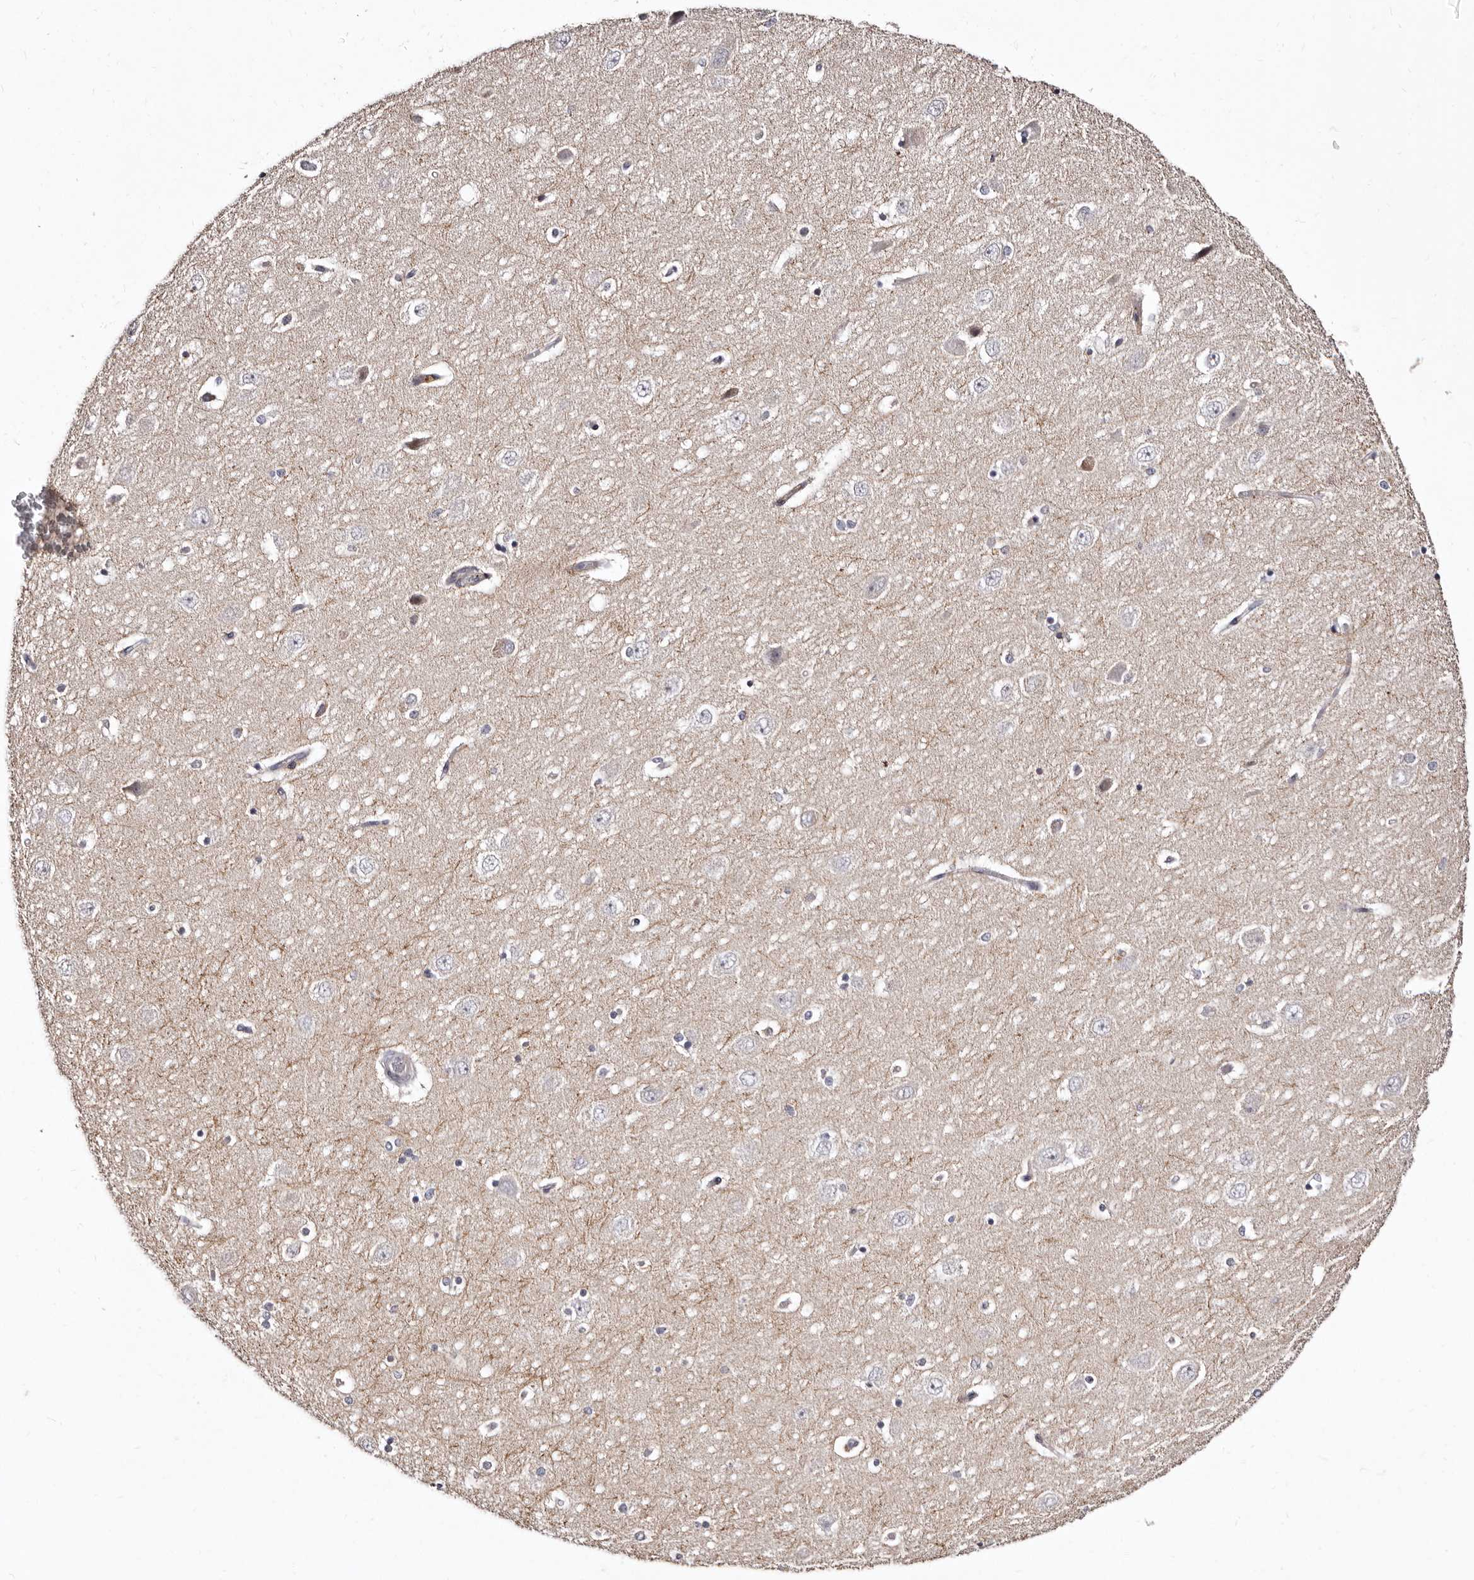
{"staining": {"intensity": "negative", "quantity": "none", "location": "none"}, "tissue": "hippocampus", "cell_type": "Glial cells", "image_type": "normal", "snomed": [{"axis": "morphology", "description": "Normal tissue, NOS"}, {"axis": "topography", "description": "Hippocampus"}], "caption": "An image of human hippocampus is negative for staining in glial cells.", "gene": "CDCA8", "patient": {"sex": "female", "age": 54}}